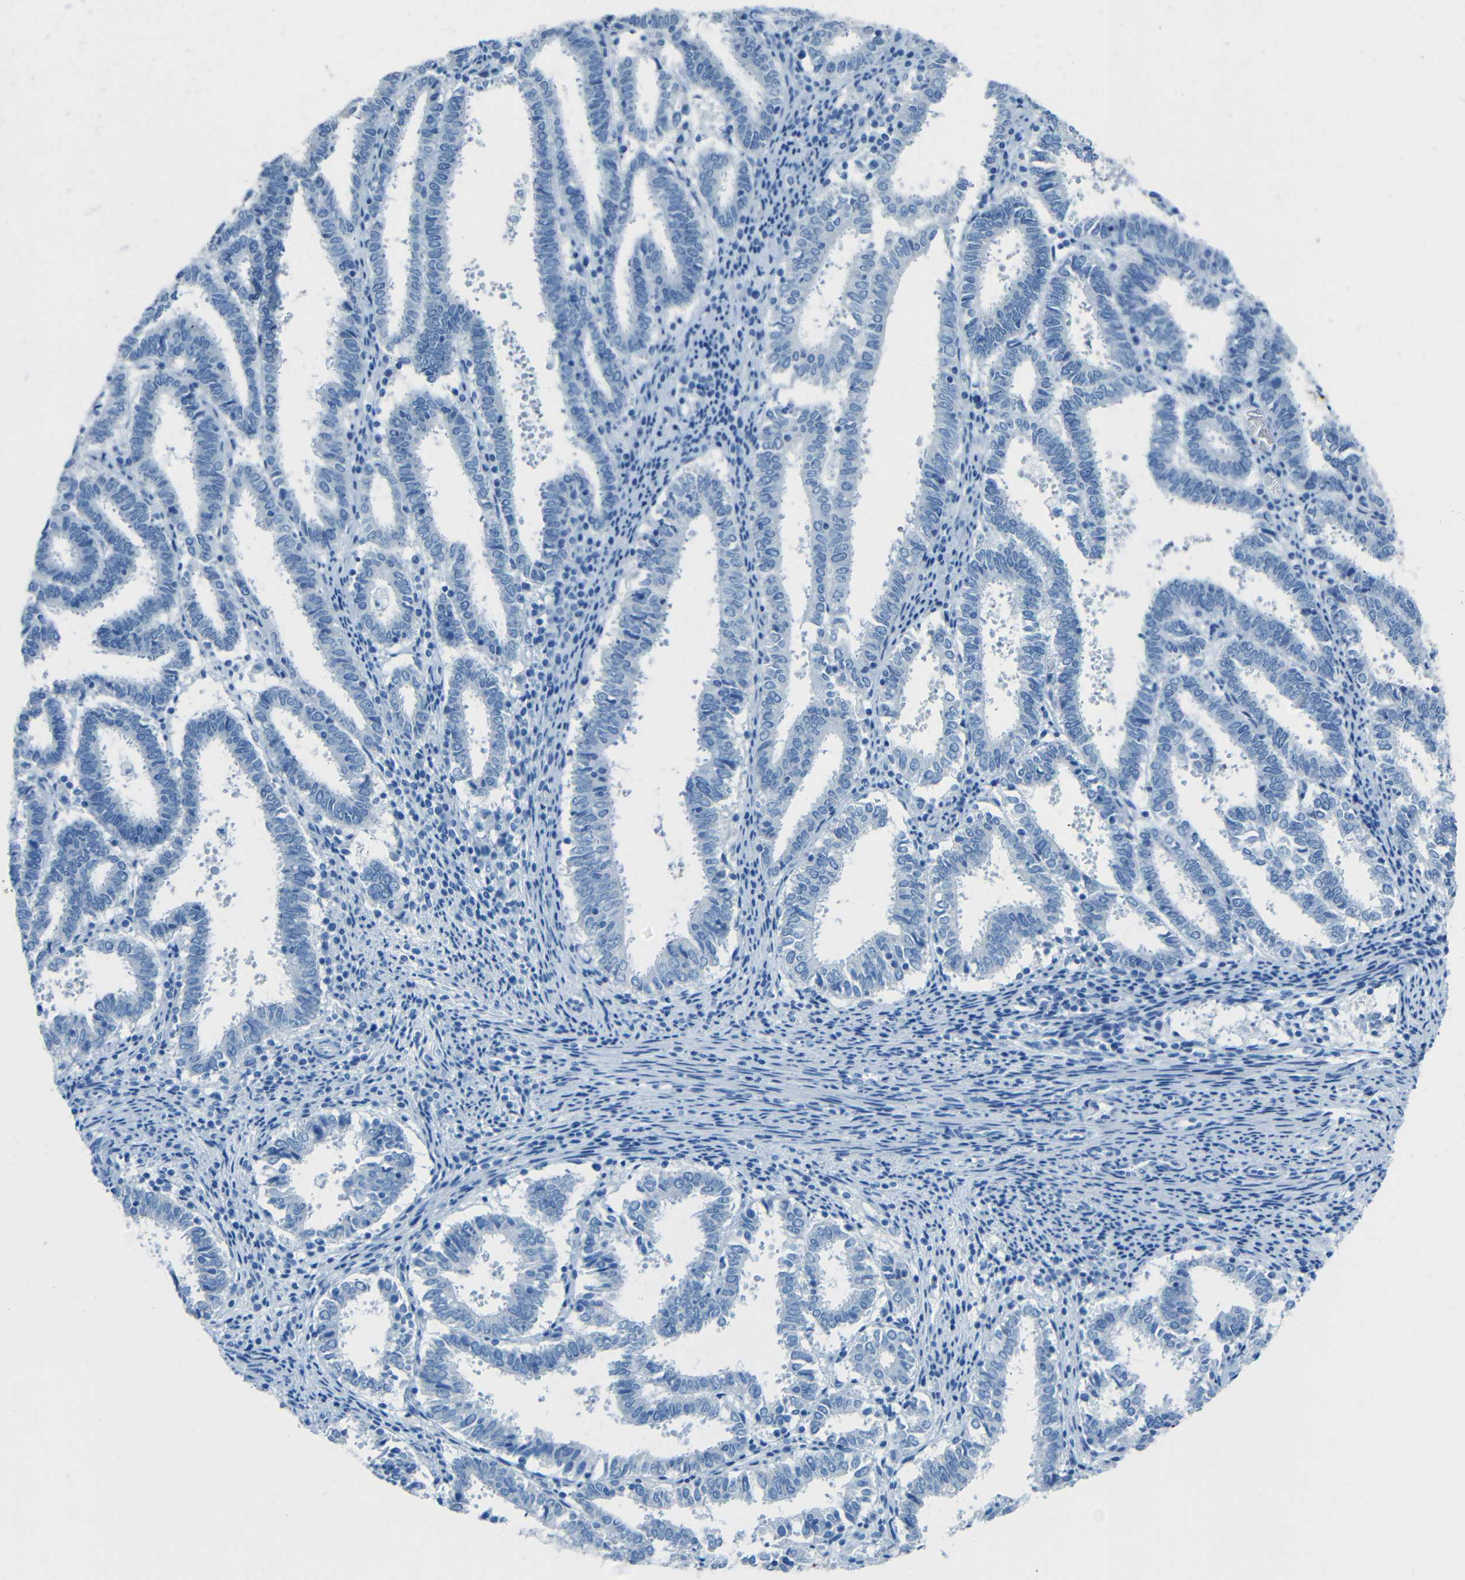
{"staining": {"intensity": "negative", "quantity": "none", "location": "none"}, "tissue": "endometrial cancer", "cell_type": "Tumor cells", "image_type": "cancer", "snomed": [{"axis": "morphology", "description": "Adenocarcinoma, NOS"}, {"axis": "topography", "description": "Uterus"}], "caption": "Adenocarcinoma (endometrial) was stained to show a protein in brown. There is no significant positivity in tumor cells.", "gene": "TUBB4B", "patient": {"sex": "female", "age": 83}}